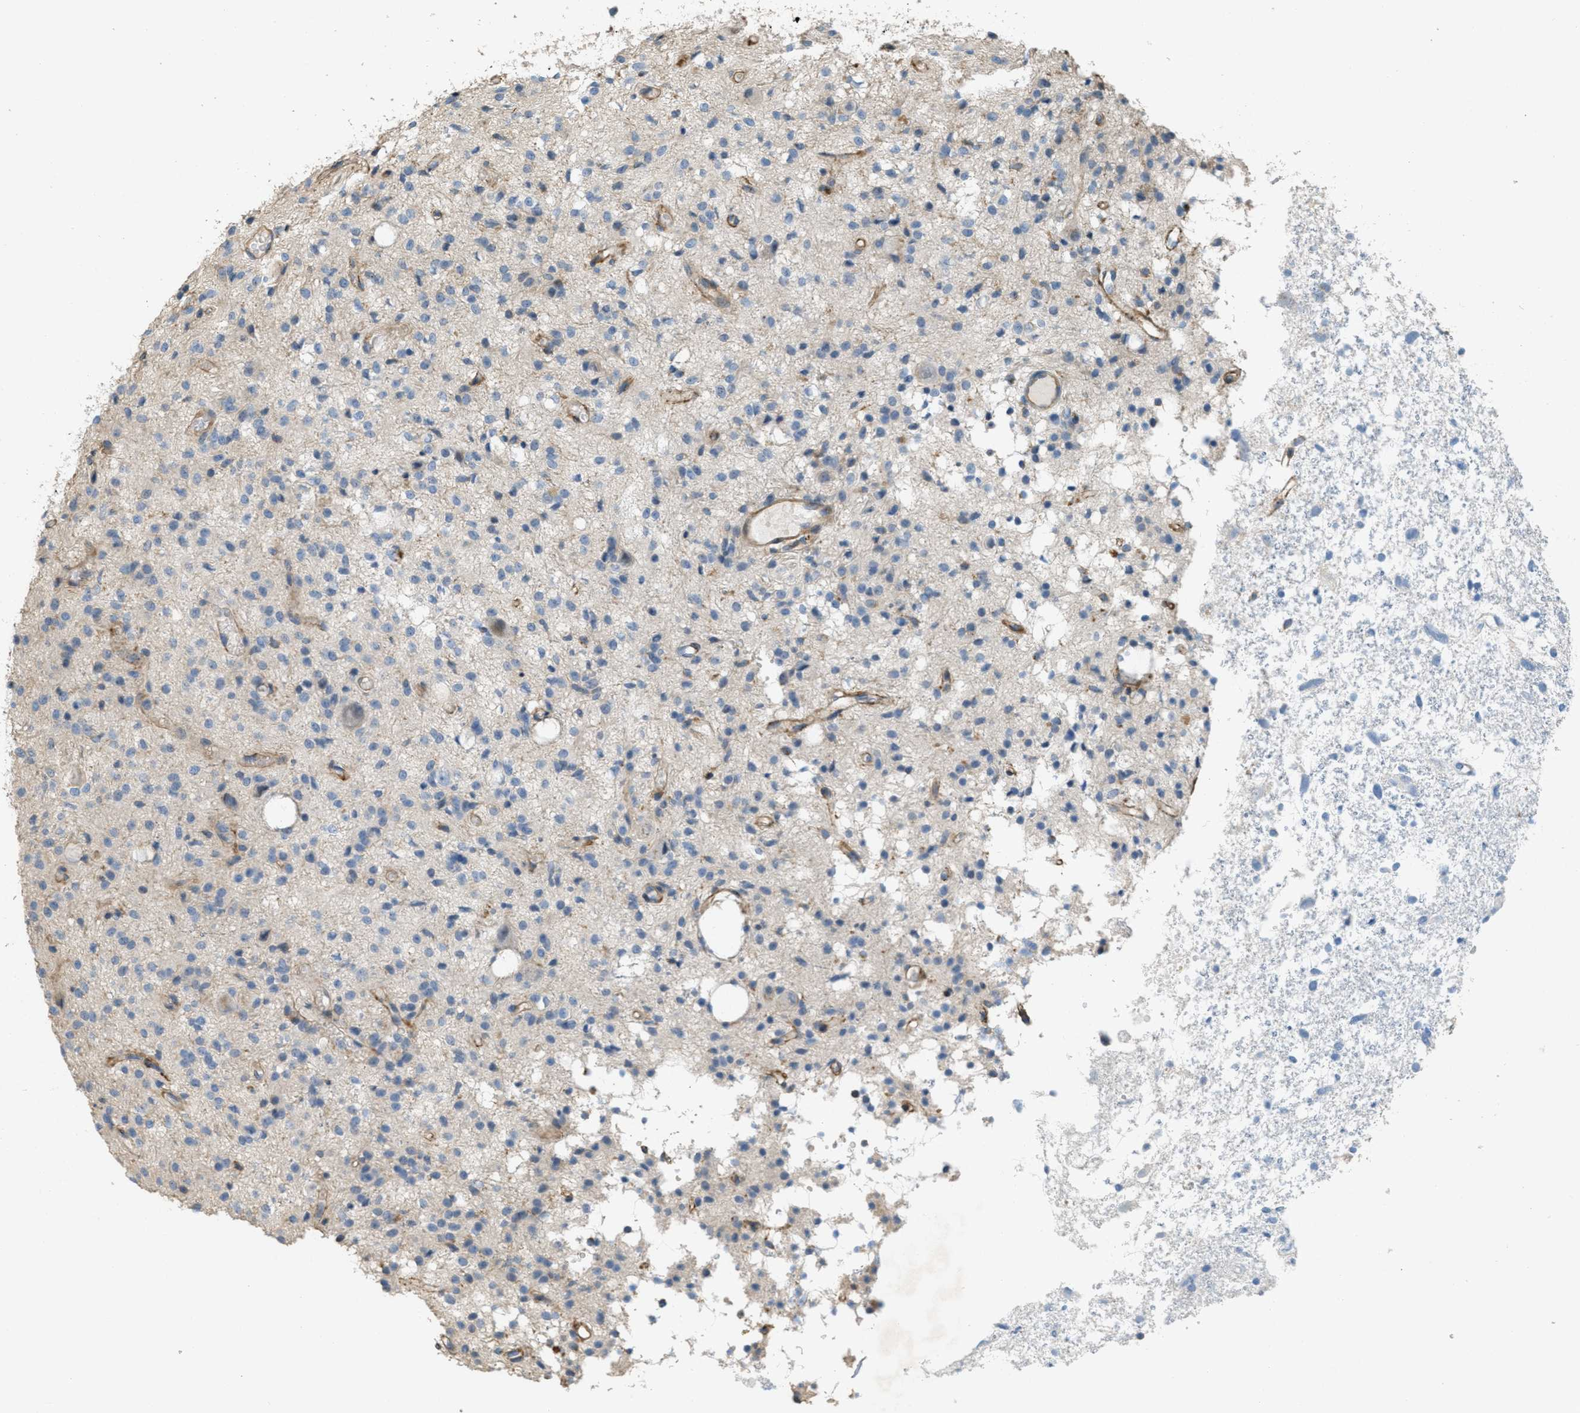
{"staining": {"intensity": "negative", "quantity": "none", "location": "none"}, "tissue": "glioma", "cell_type": "Tumor cells", "image_type": "cancer", "snomed": [{"axis": "morphology", "description": "Glioma, malignant, High grade"}, {"axis": "topography", "description": "Brain"}], "caption": "The micrograph demonstrates no staining of tumor cells in glioma. The staining is performed using DAB (3,3'-diaminobenzidine) brown chromogen with nuclei counter-stained in using hematoxylin.", "gene": "ADCY5", "patient": {"sex": "female", "age": 59}}